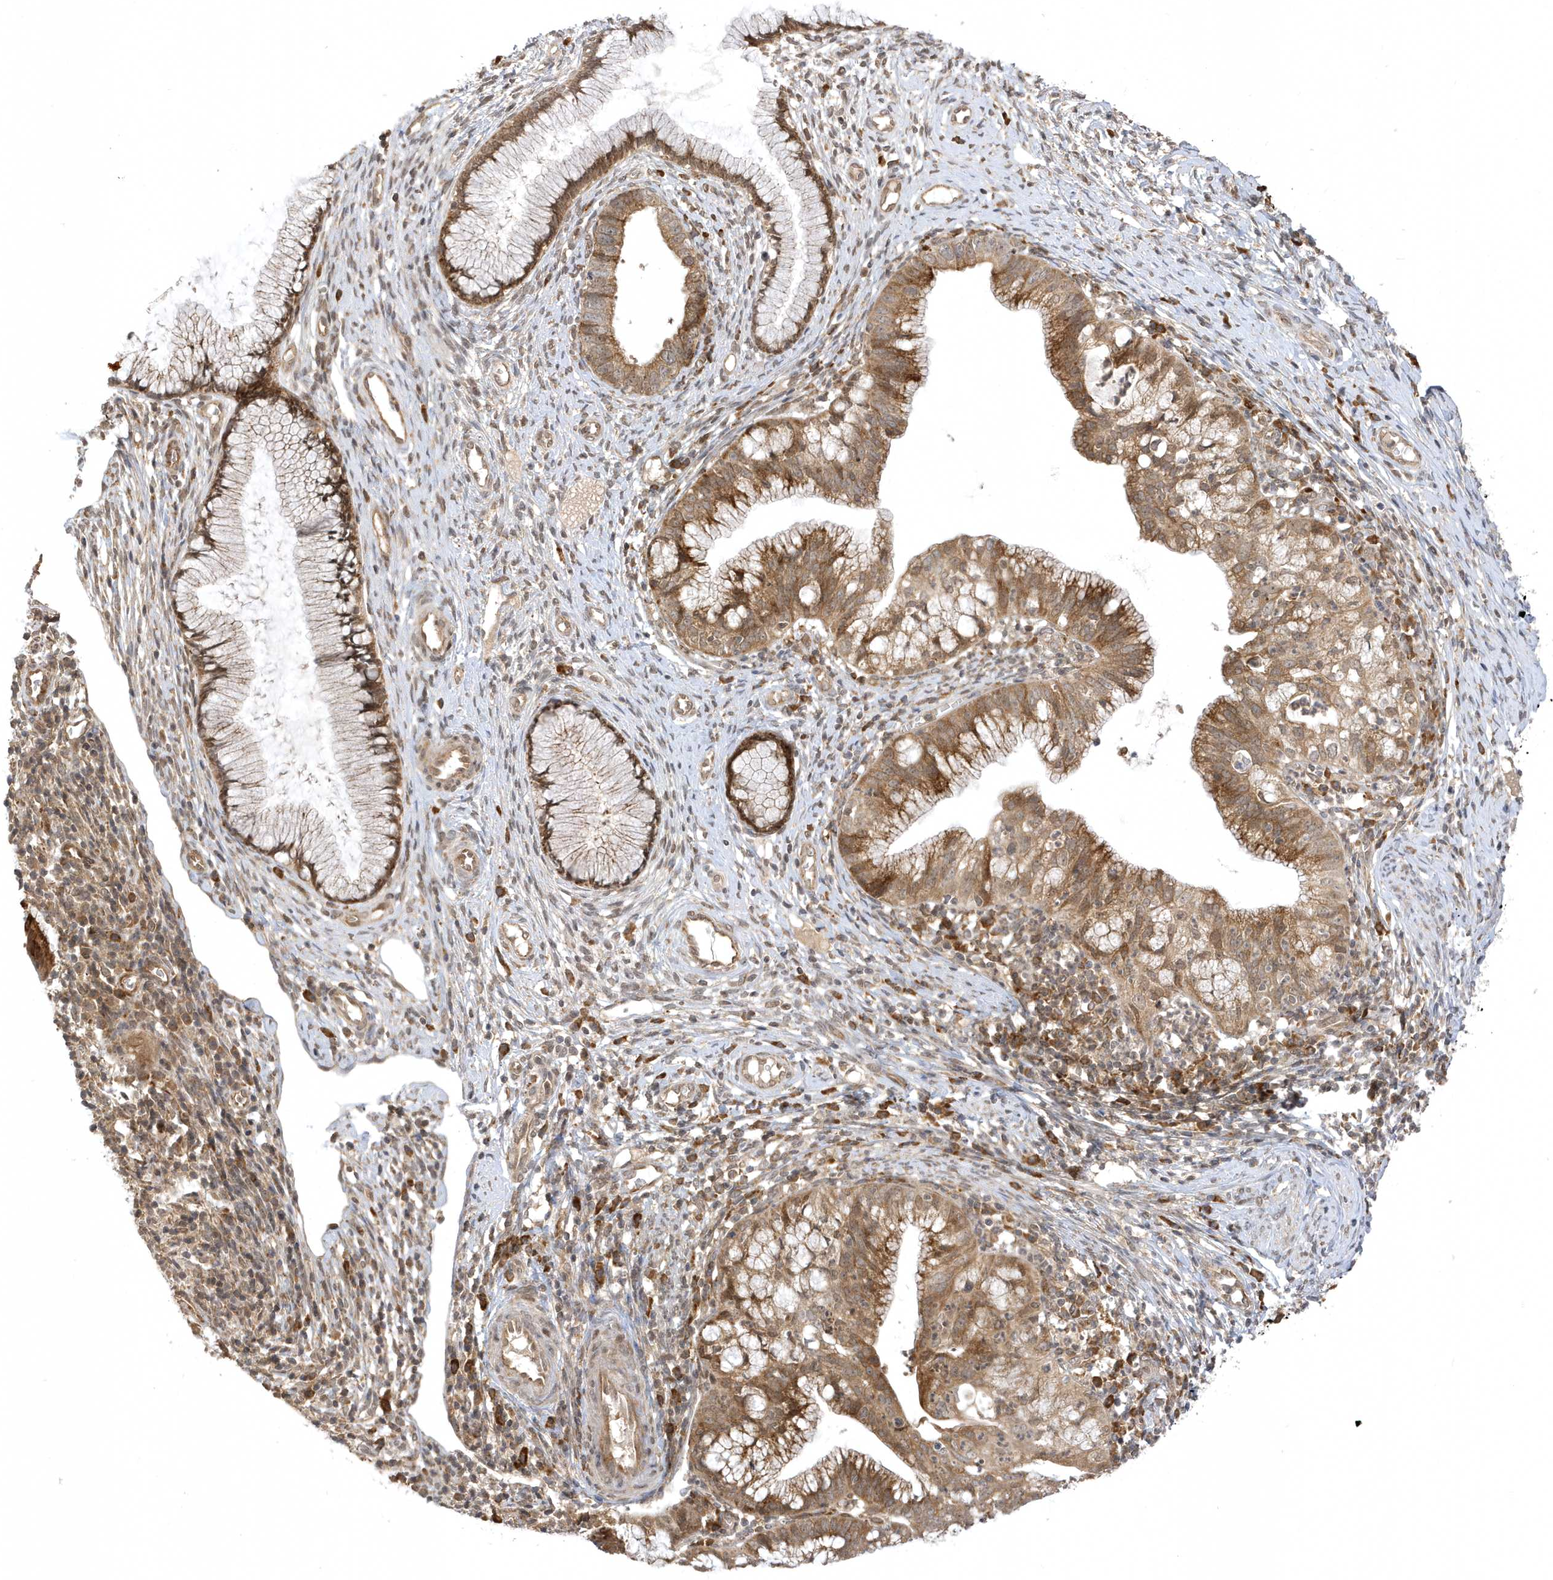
{"staining": {"intensity": "moderate", "quantity": ">75%", "location": "cytoplasmic/membranous"}, "tissue": "cervical cancer", "cell_type": "Tumor cells", "image_type": "cancer", "snomed": [{"axis": "morphology", "description": "Adenocarcinoma, NOS"}, {"axis": "topography", "description": "Cervix"}], "caption": "Immunohistochemical staining of human cervical adenocarcinoma exhibits moderate cytoplasmic/membranous protein staining in about >75% of tumor cells.", "gene": "METTL21A", "patient": {"sex": "female", "age": 36}}